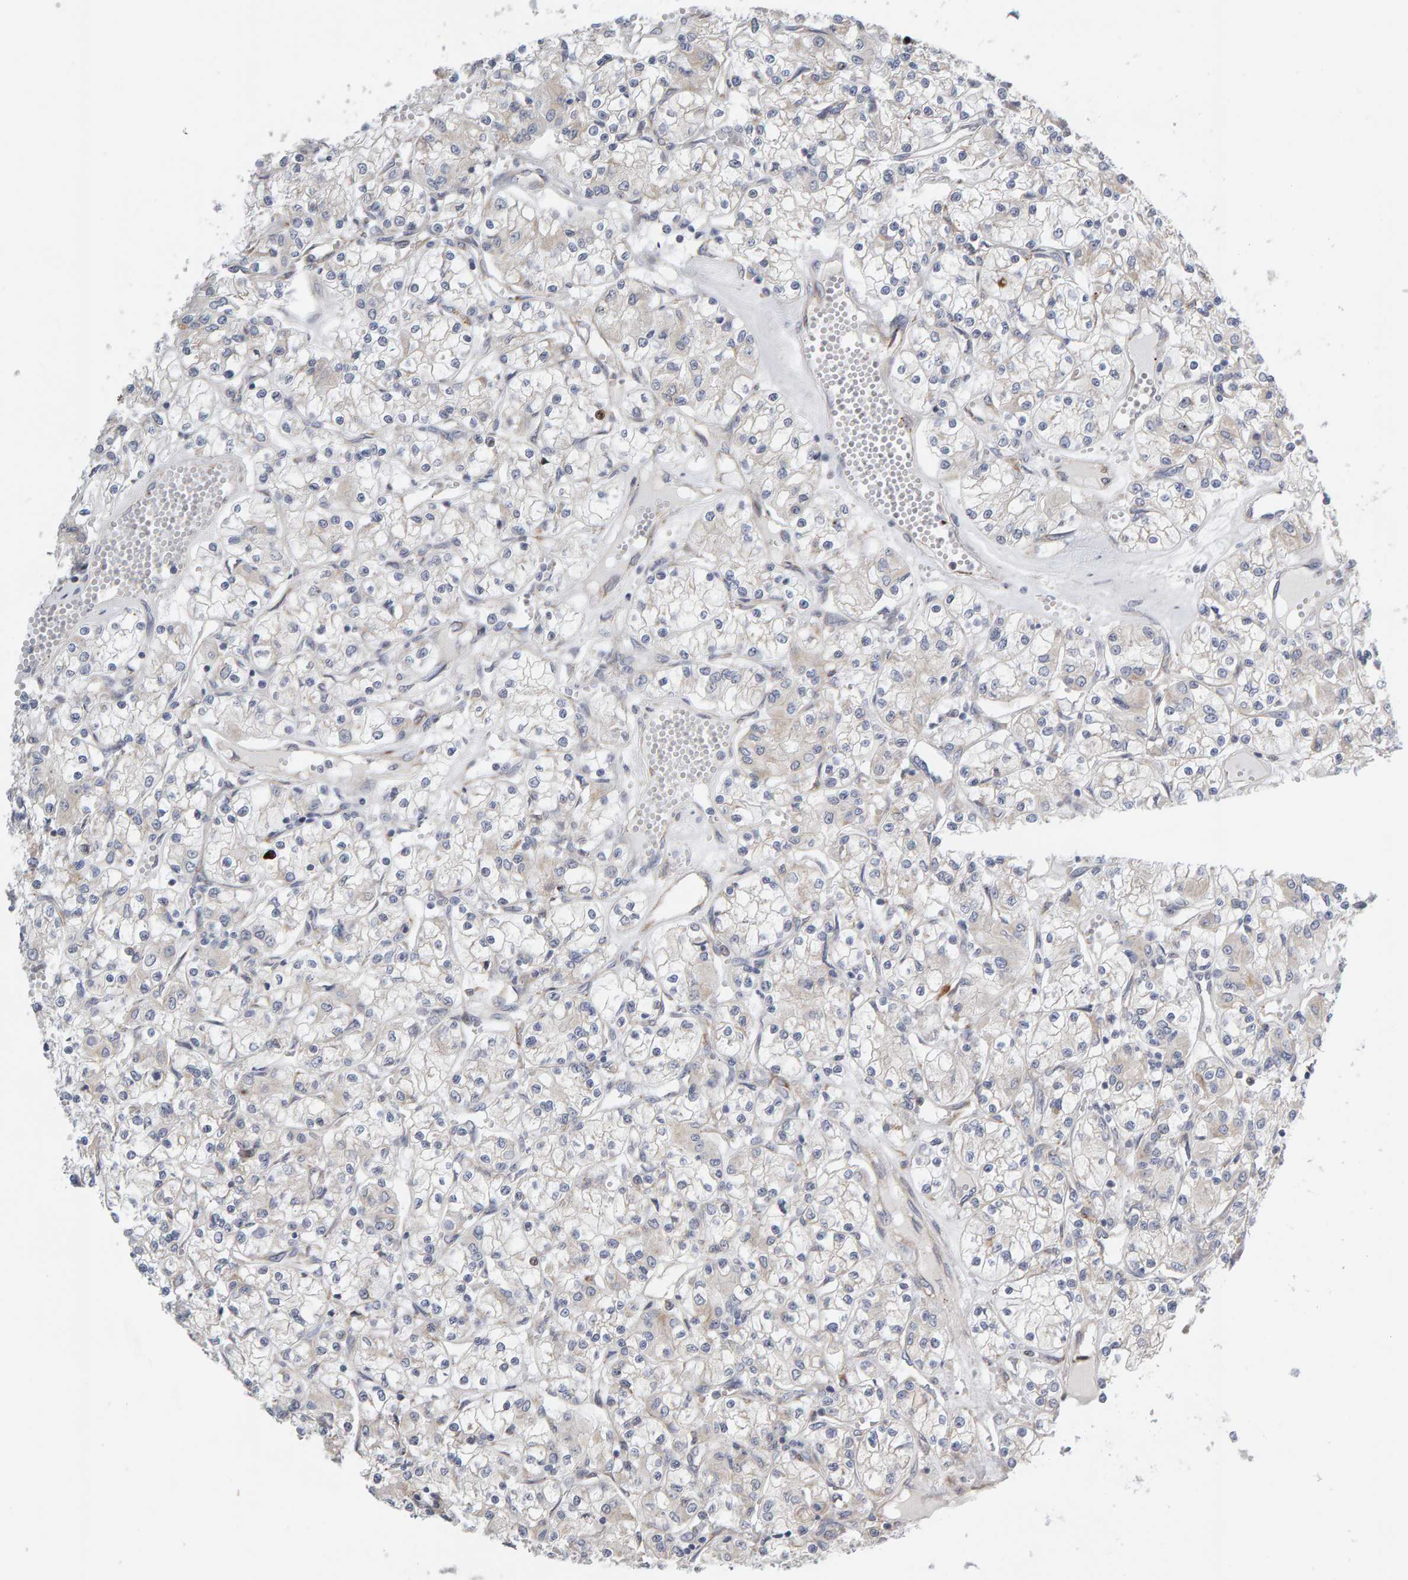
{"staining": {"intensity": "negative", "quantity": "none", "location": "none"}, "tissue": "renal cancer", "cell_type": "Tumor cells", "image_type": "cancer", "snomed": [{"axis": "morphology", "description": "Adenocarcinoma, NOS"}, {"axis": "topography", "description": "Kidney"}], "caption": "DAB (3,3'-diaminobenzidine) immunohistochemical staining of human renal cancer (adenocarcinoma) exhibits no significant positivity in tumor cells.", "gene": "ENGASE", "patient": {"sex": "female", "age": 59}}